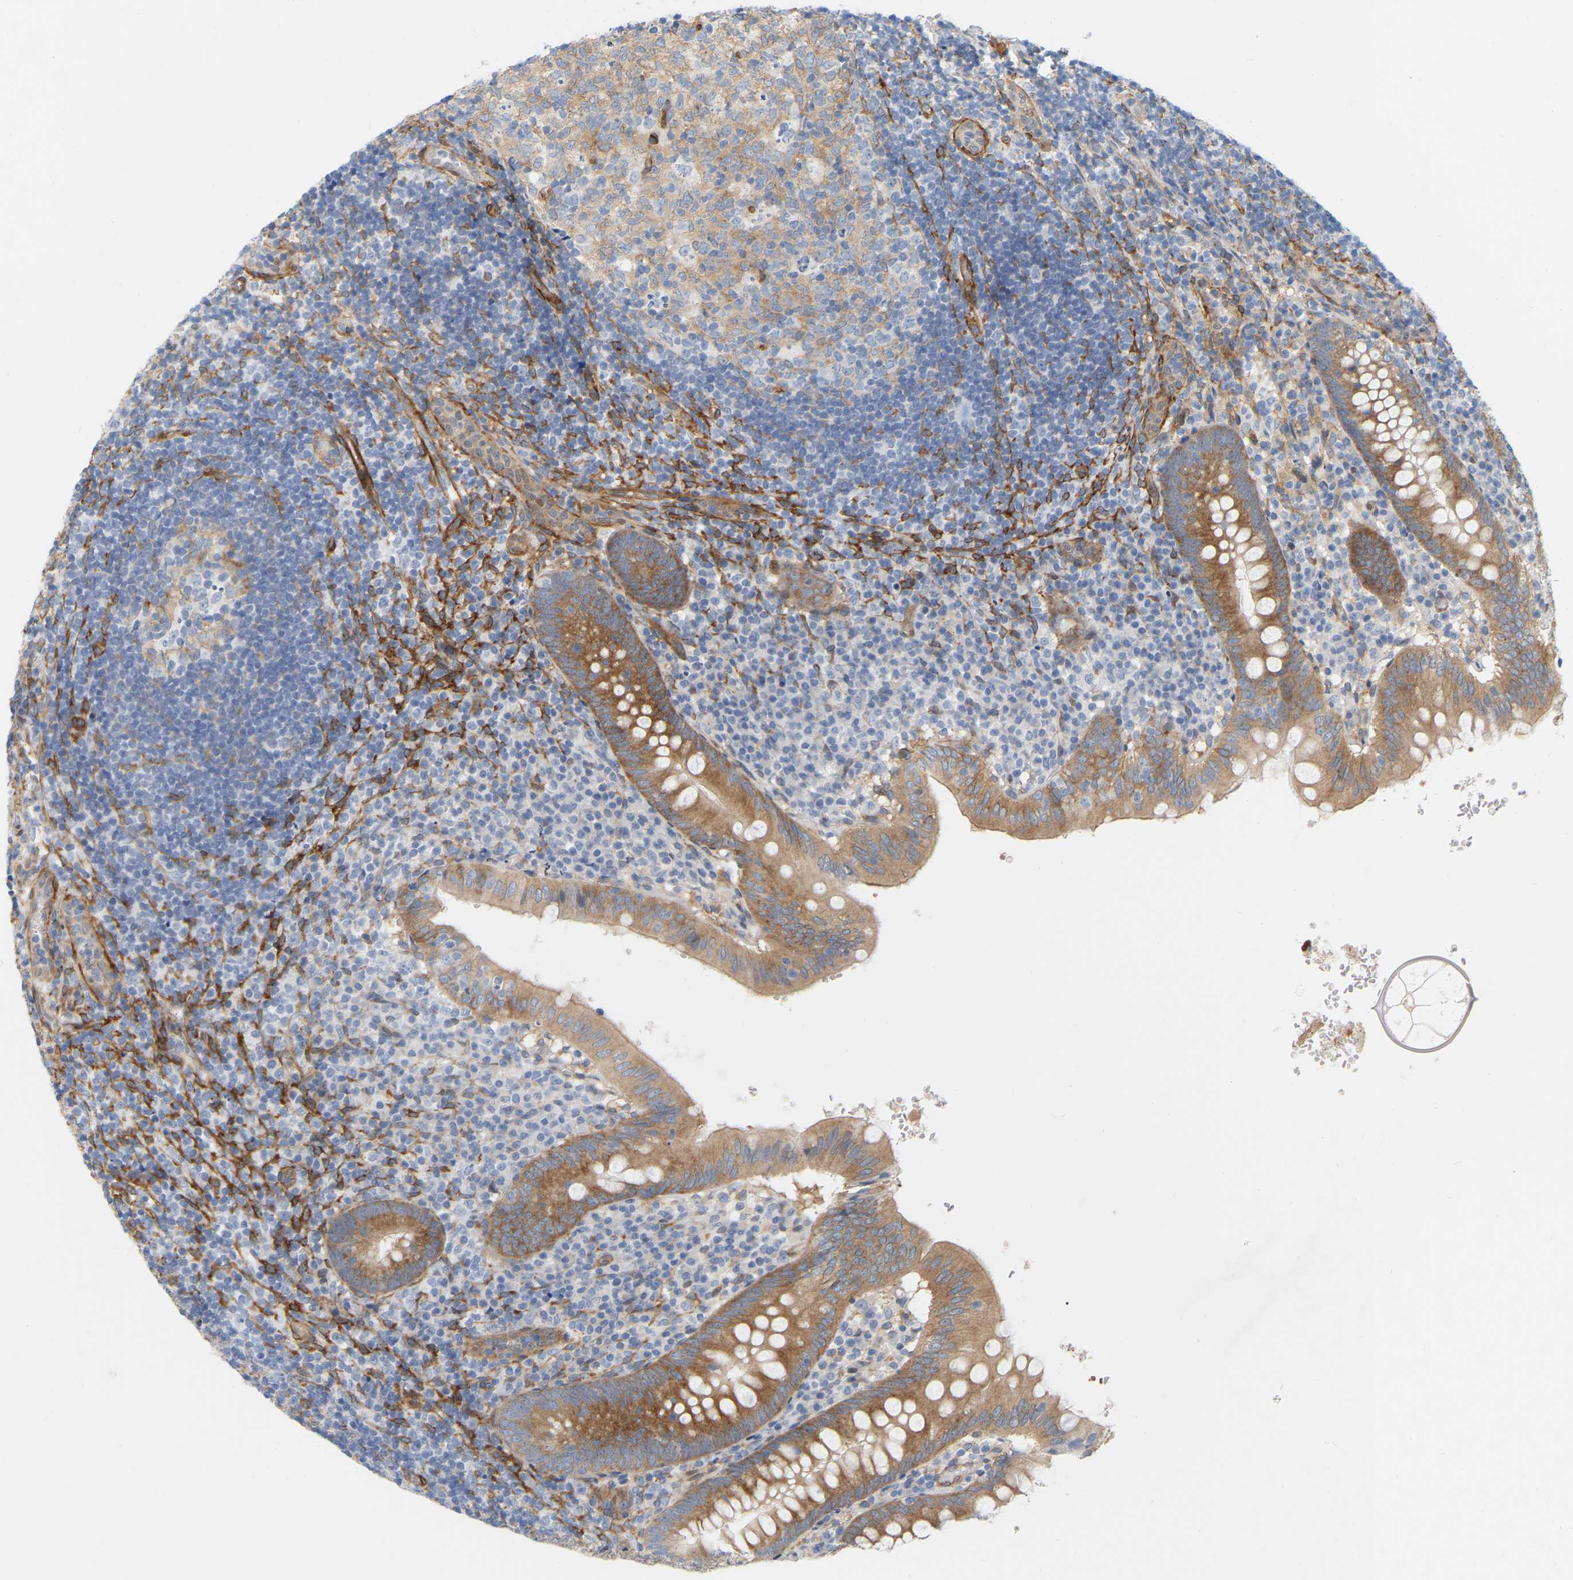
{"staining": {"intensity": "strong", "quantity": ">75%", "location": "cytoplasmic/membranous"}, "tissue": "appendix", "cell_type": "Glandular cells", "image_type": "normal", "snomed": [{"axis": "morphology", "description": "Normal tissue, NOS"}, {"axis": "topography", "description": "Appendix"}], "caption": "The photomicrograph reveals immunohistochemical staining of benign appendix. There is strong cytoplasmic/membranous staining is present in about >75% of glandular cells.", "gene": "RAPH1", "patient": {"sex": "male", "age": 8}}